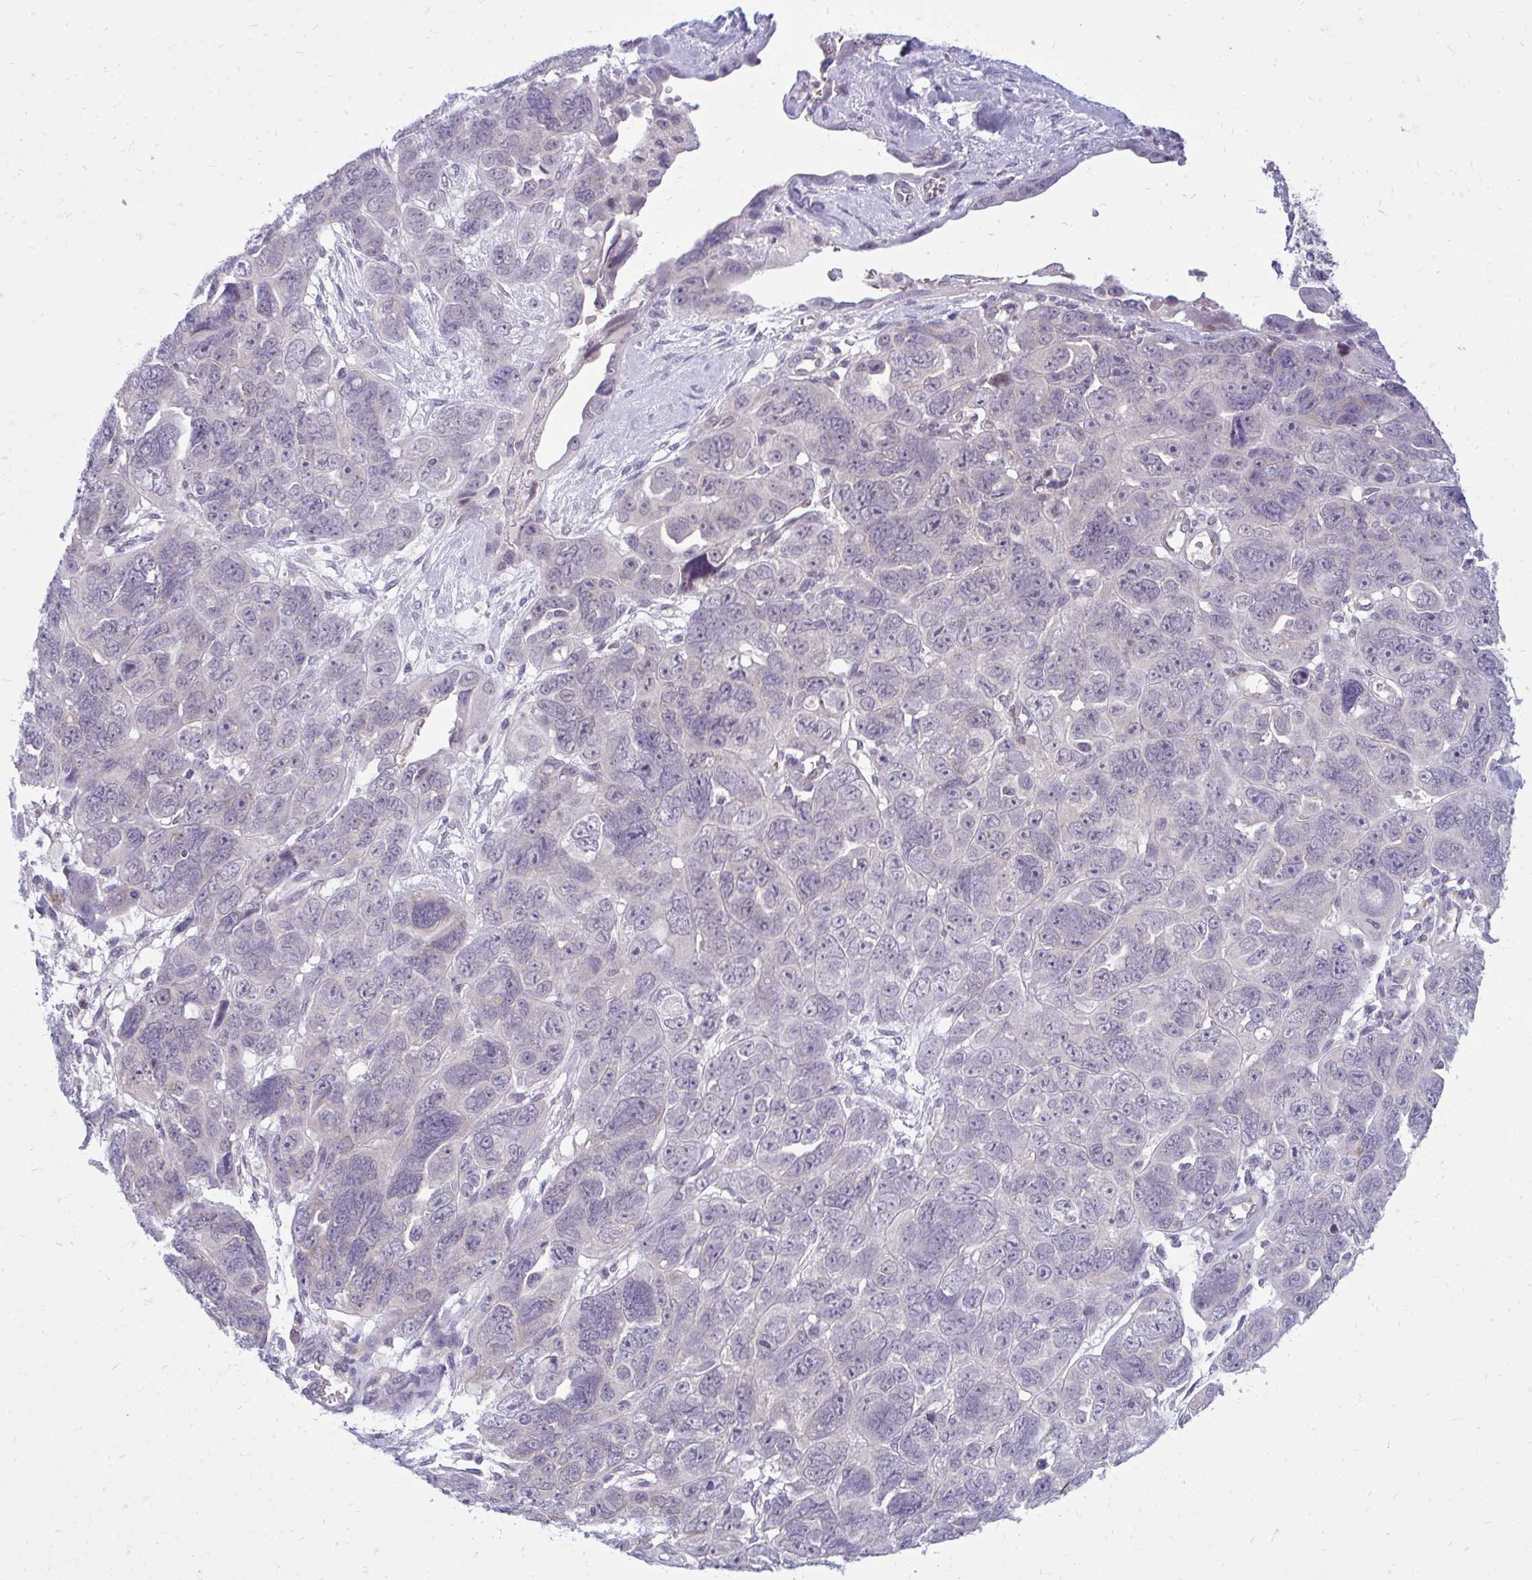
{"staining": {"intensity": "negative", "quantity": "none", "location": "none"}, "tissue": "ovarian cancer", "cell_type": "Tumor cells", "image_type": "cancer", "snomed": [{"axis": "morphology", "description": "Cystadenocarcinoma, serous, NOS"}, {"axis": "topography", "description": "Ovary"}], "caption": "Immunohistochemical staining of serous cystadenocarcinoma (ovarian) demonstrates no significant expression in tumor cells.", "gene": "ACSL5", "patient": {"sex": "female", "age": 63}}